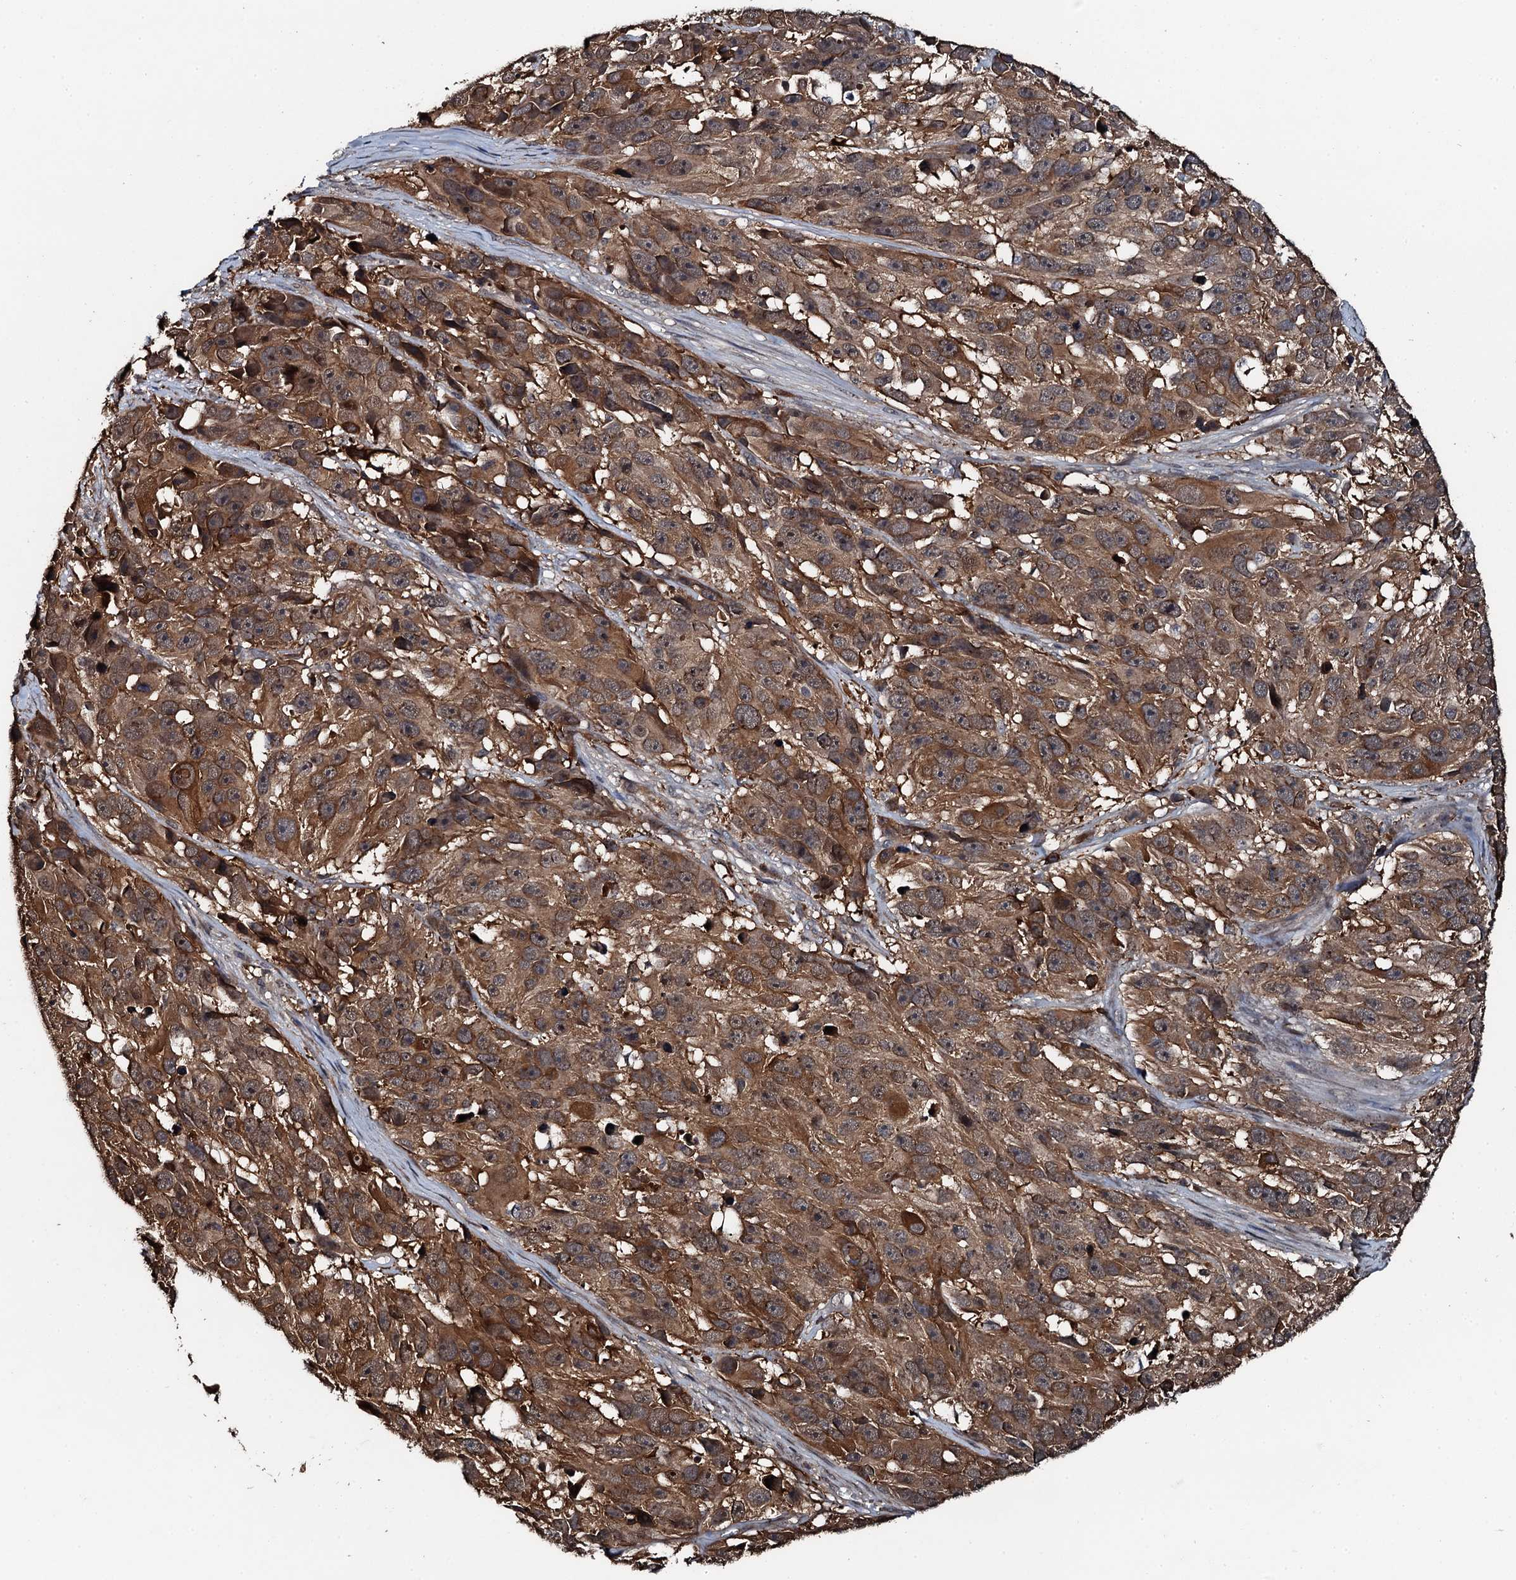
{"staining": {"intensity": "moderate", "quantity": ">75%", "location": "cytoplasmic/membranous,nuclear"}, "tissue": "melanoma", "cell_type": "Tumor cells", "image_type": "cancer", "snomed": [{"axis": "morphology", "description": "Malignant melanoma, NOS"}, {"axis": "topography", "description": "Skin"}], "caption": "Tumor cells show medium levels of moderate cytoplasmic/membranous and nuclear positivity in approximately >75% of cells in melanoma. (brown staining indicates protein expression, while blue staining denotes nuclei).", "gene": "FLYWCH1", "patient": {"sex": "male", "age": 84}}